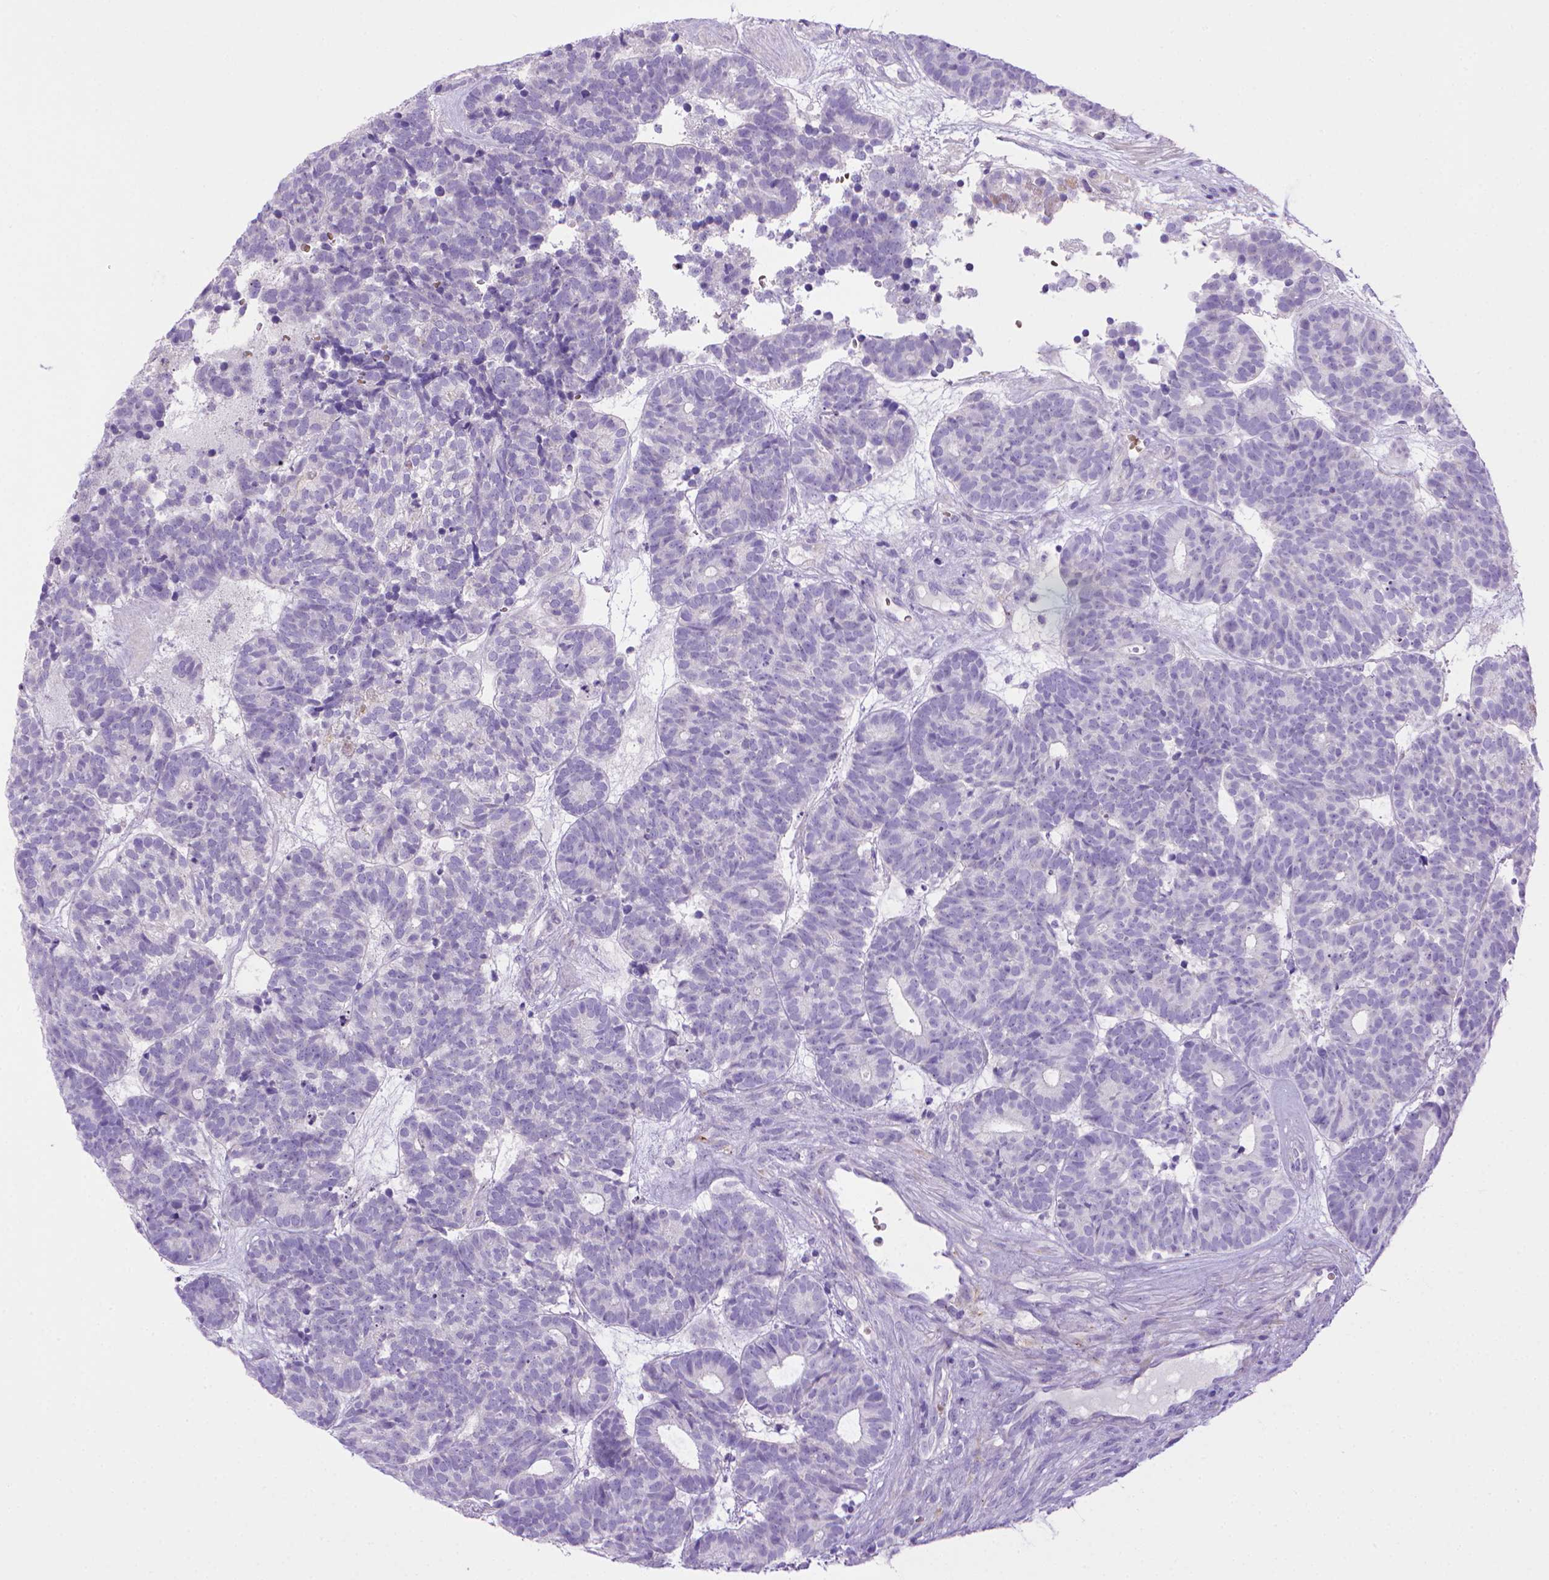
{"staining": {"intensity": "negative", "quantity": "none", "location": "none"}, "tissue": "head and neck cancer", "cell_type": "Tumor cells", "image_type": "cancer", "snomed": [{"axis": "morphology", "description": "Adenocarcinoma, NOS"}, {"axis": "topography", "description": "Head-Neck"}], "caption": "Immunohistochemistry of human head and neck adenocarcinoma shows no positivity in tumor cells.", "gene": "BAAT", "patient": {"sex": "female", "age": 81}}